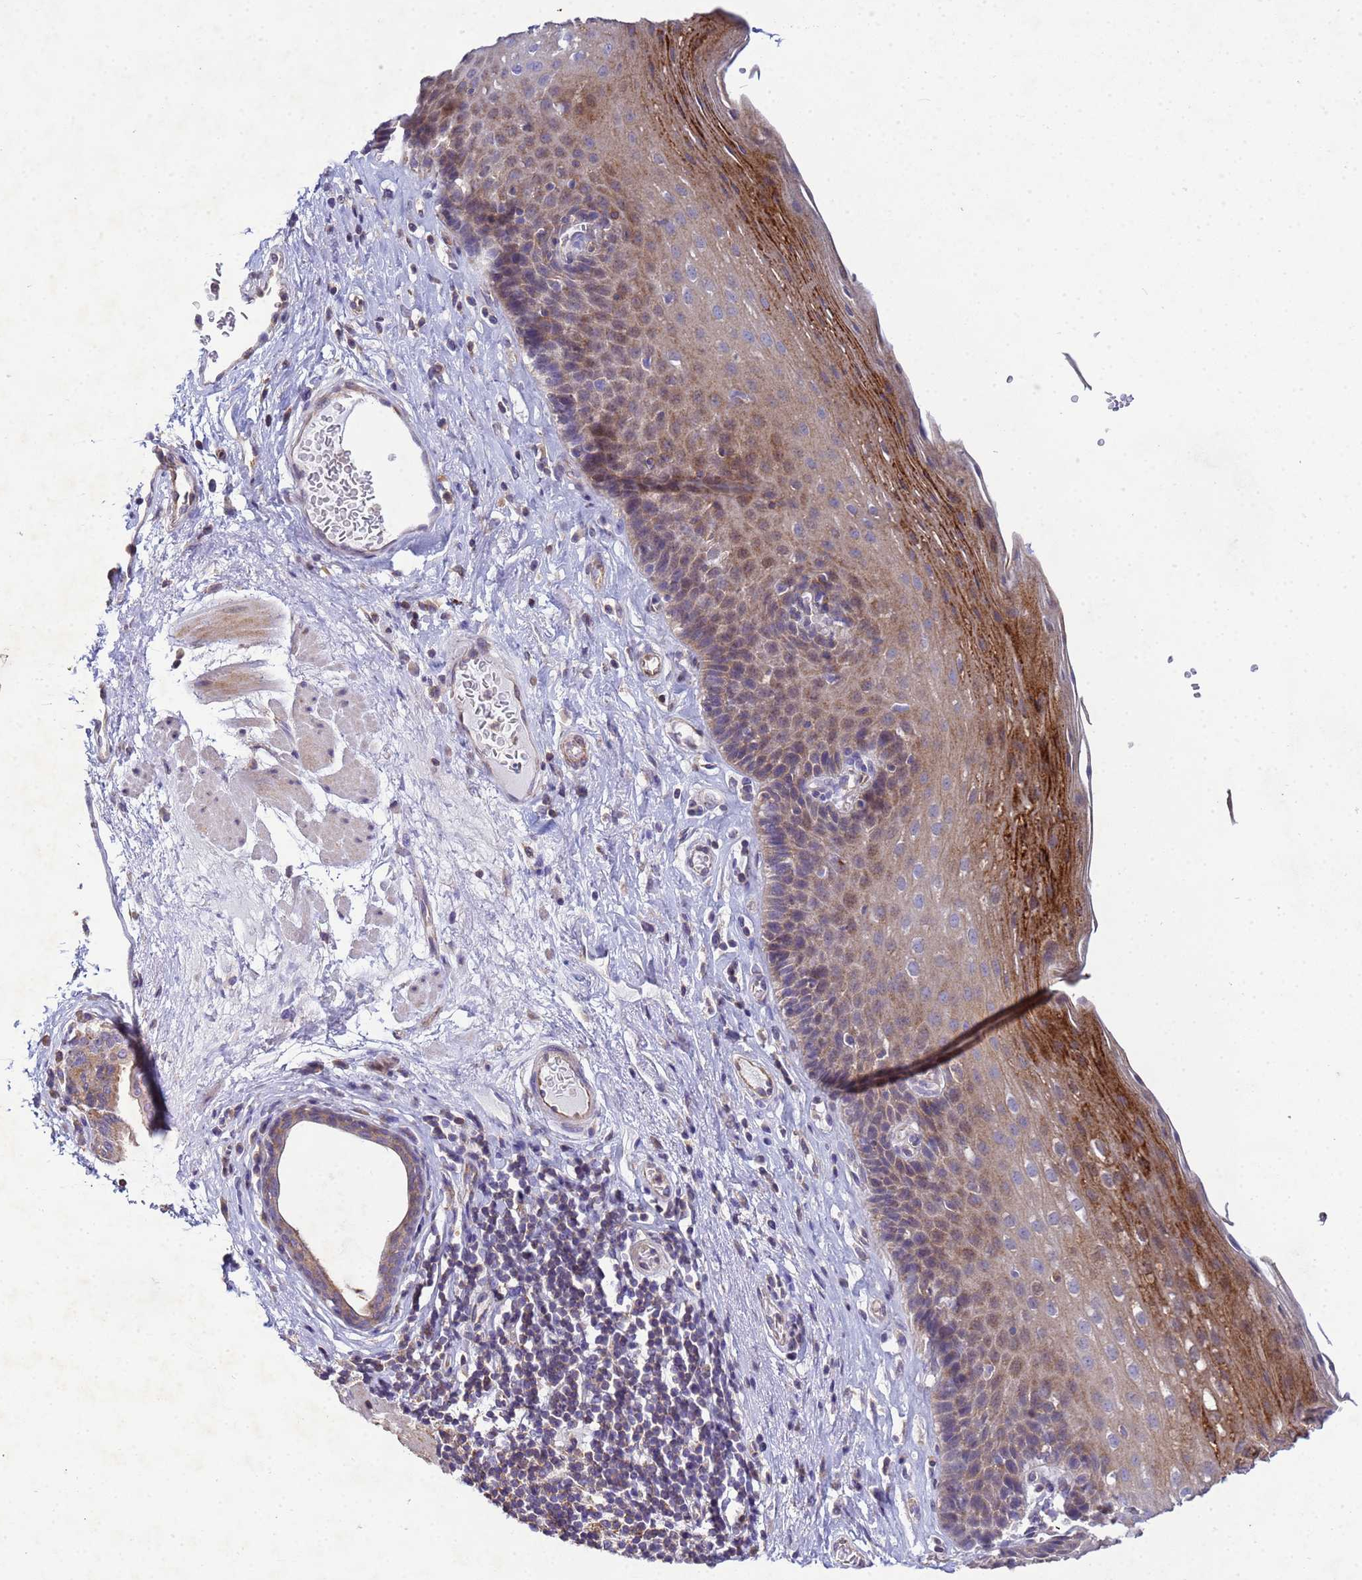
{"staining": {"intensity": "moderate", "quantity": ">75%", "location": "cytoplasmic/membranous"}, "tissue": "esophagus", "cell_type": "Squamous epithelial cells", "image_type": "normal", "snomed": [{"axis": "morphology", "description": "Normal tissue, NOS"}, {"axis": "topography", "description": "Esophagus"}], "caption": "This photomicrograph shows immunohistochemistry (IHC) staining of normal esophagus, with medium moderate cytoplasmic/membranous staining in approximately >75% of squamous epithelial cells.", "gene": "CDC34", "patient": {"sex": "female", "age": 66}}